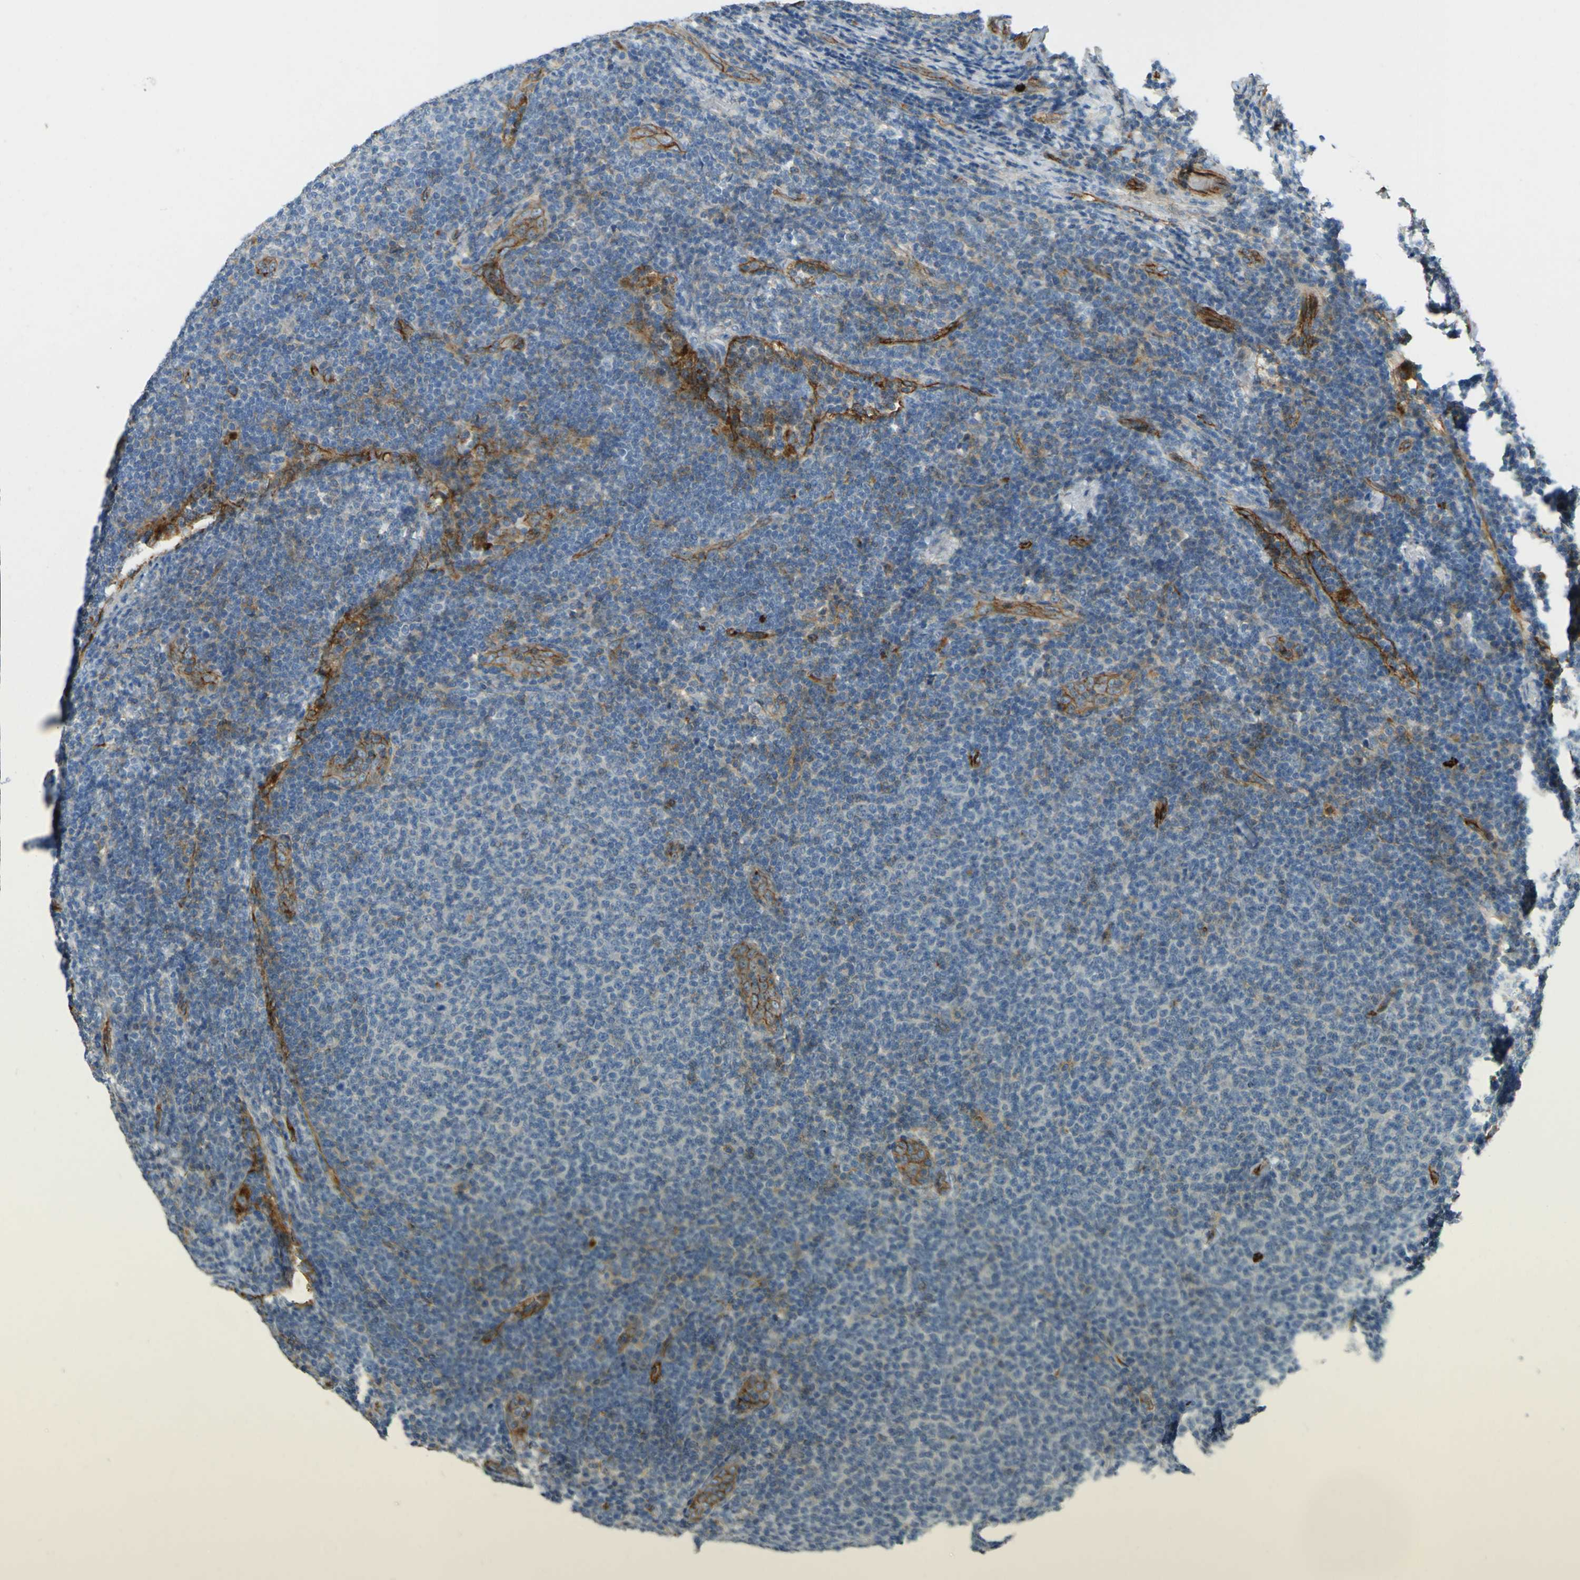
{"staining": {"intensity": "moderate", "quantity": "<25%", "location": "cytoplasmic/membranous"}, "tissue": "lymphoma", "cell_type": "Tumor cells", "image_type": "cancer", "snomed": [{"axis": "morphology", "description": "Malignant lymphoma, non-Hodgkin's type, Low grade"}, {"axis": "topography", "description": "Lymph node"}], "caption": "Moderate cytoplasmic/membranous staining for a protein is seen in about <25% of tumor cells of malignant lymphoma, non-Hodgkin's type (low-grade) using immunohistochemistry (IHC).", "gene": "PLXDC1", "patient": {"sex": "male", "age": 66}}